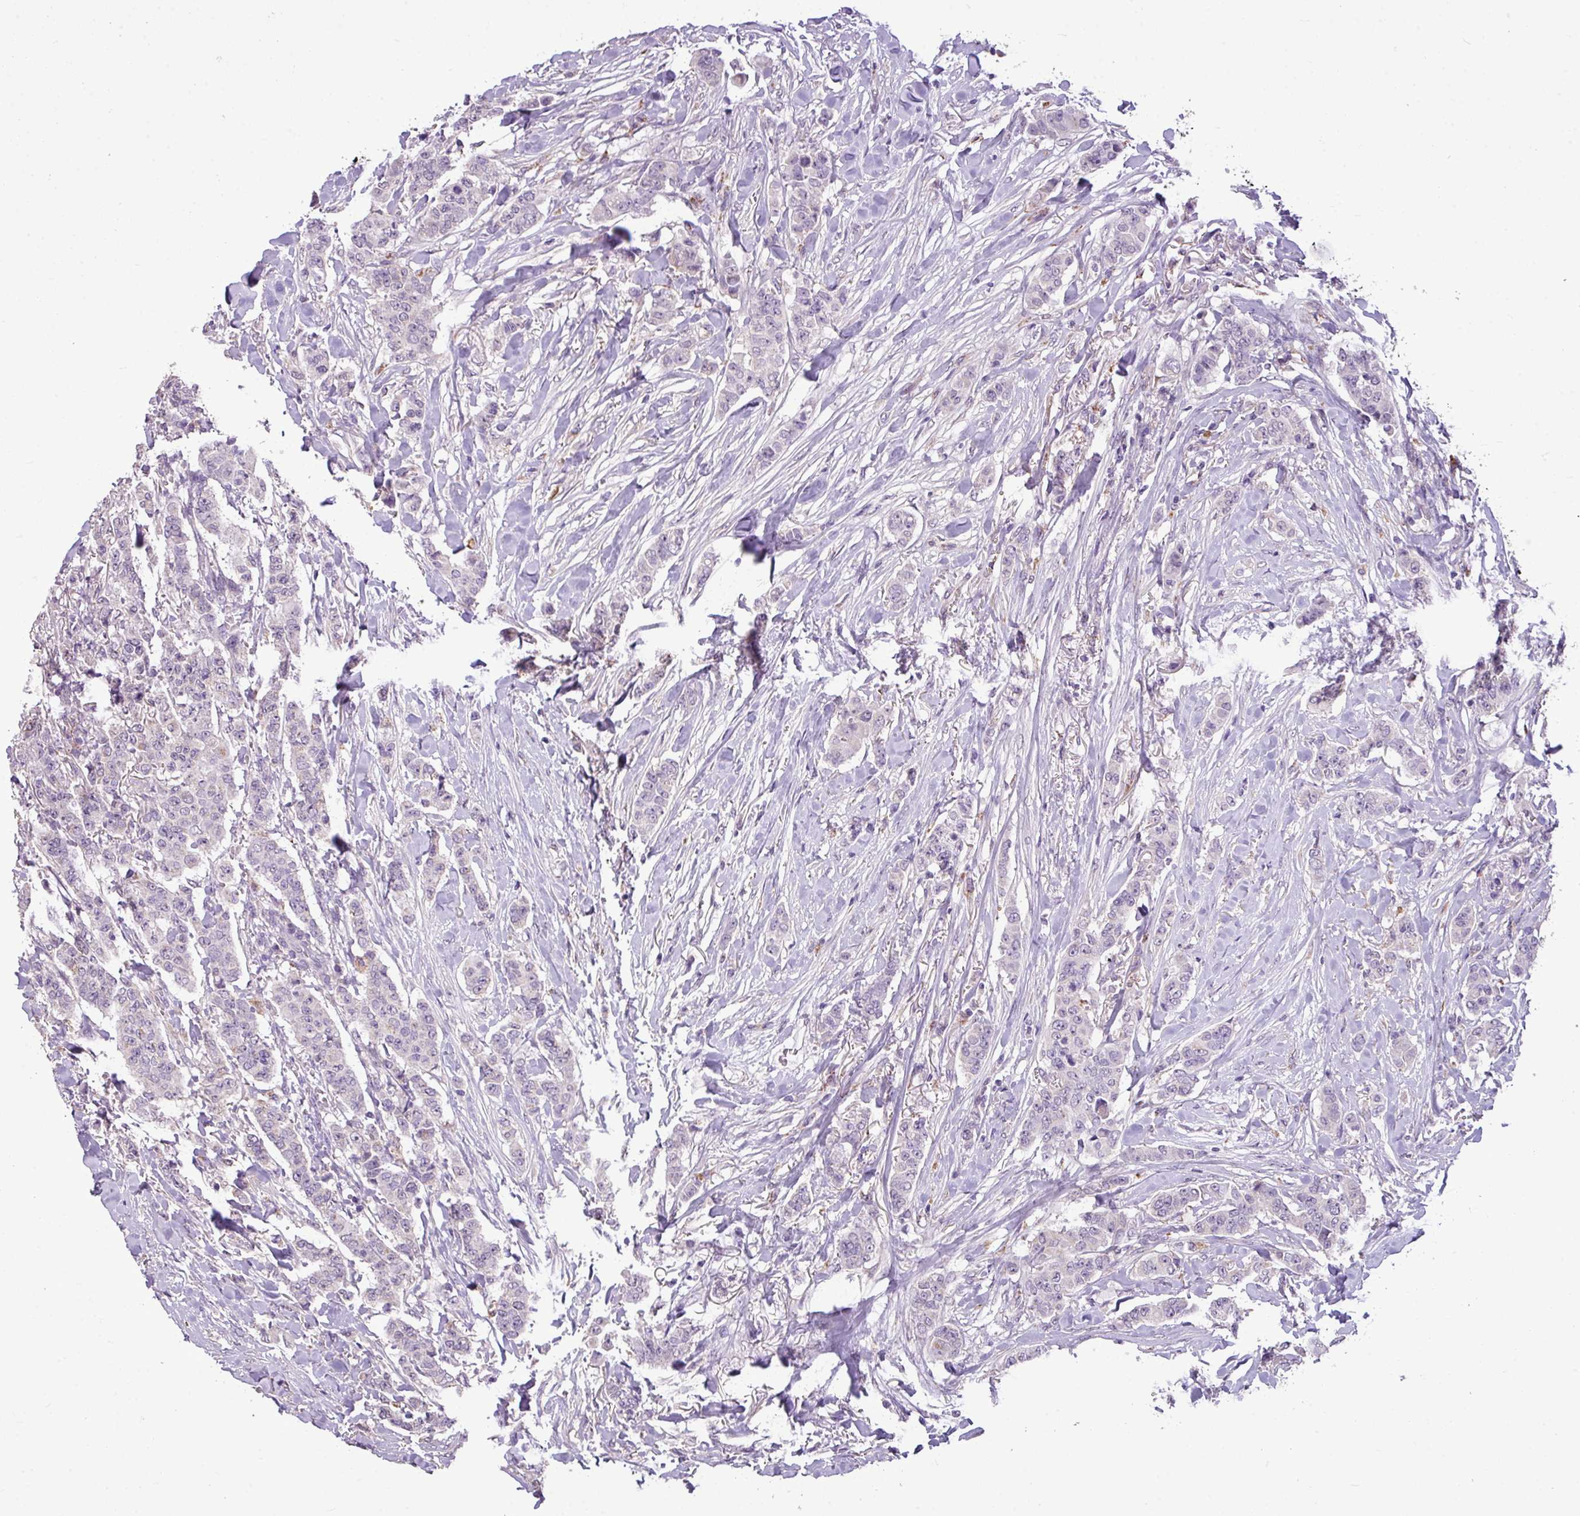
{"staining": {"intensity": "negative", "quantity": "none", "location": "none"}, "tissue": "breast cancer", "cell_type": "Tumor cells", "image_type": "cancer", "snomed": [{"axis": "morphology", "description": "Duct carcinoma"}, {"axis": "topography", "description": "Breast"}], "caption": "Tumor cells show no significant positivity in breast cancer (intraductal carcinoma). Brightfield microscopy of immunohistochemistry stained with DAB (brown) and hematoxylin (blue), captured at high magnification.", "gene": "ALDH2", "patient": {"sex": "female", "age": 40}}